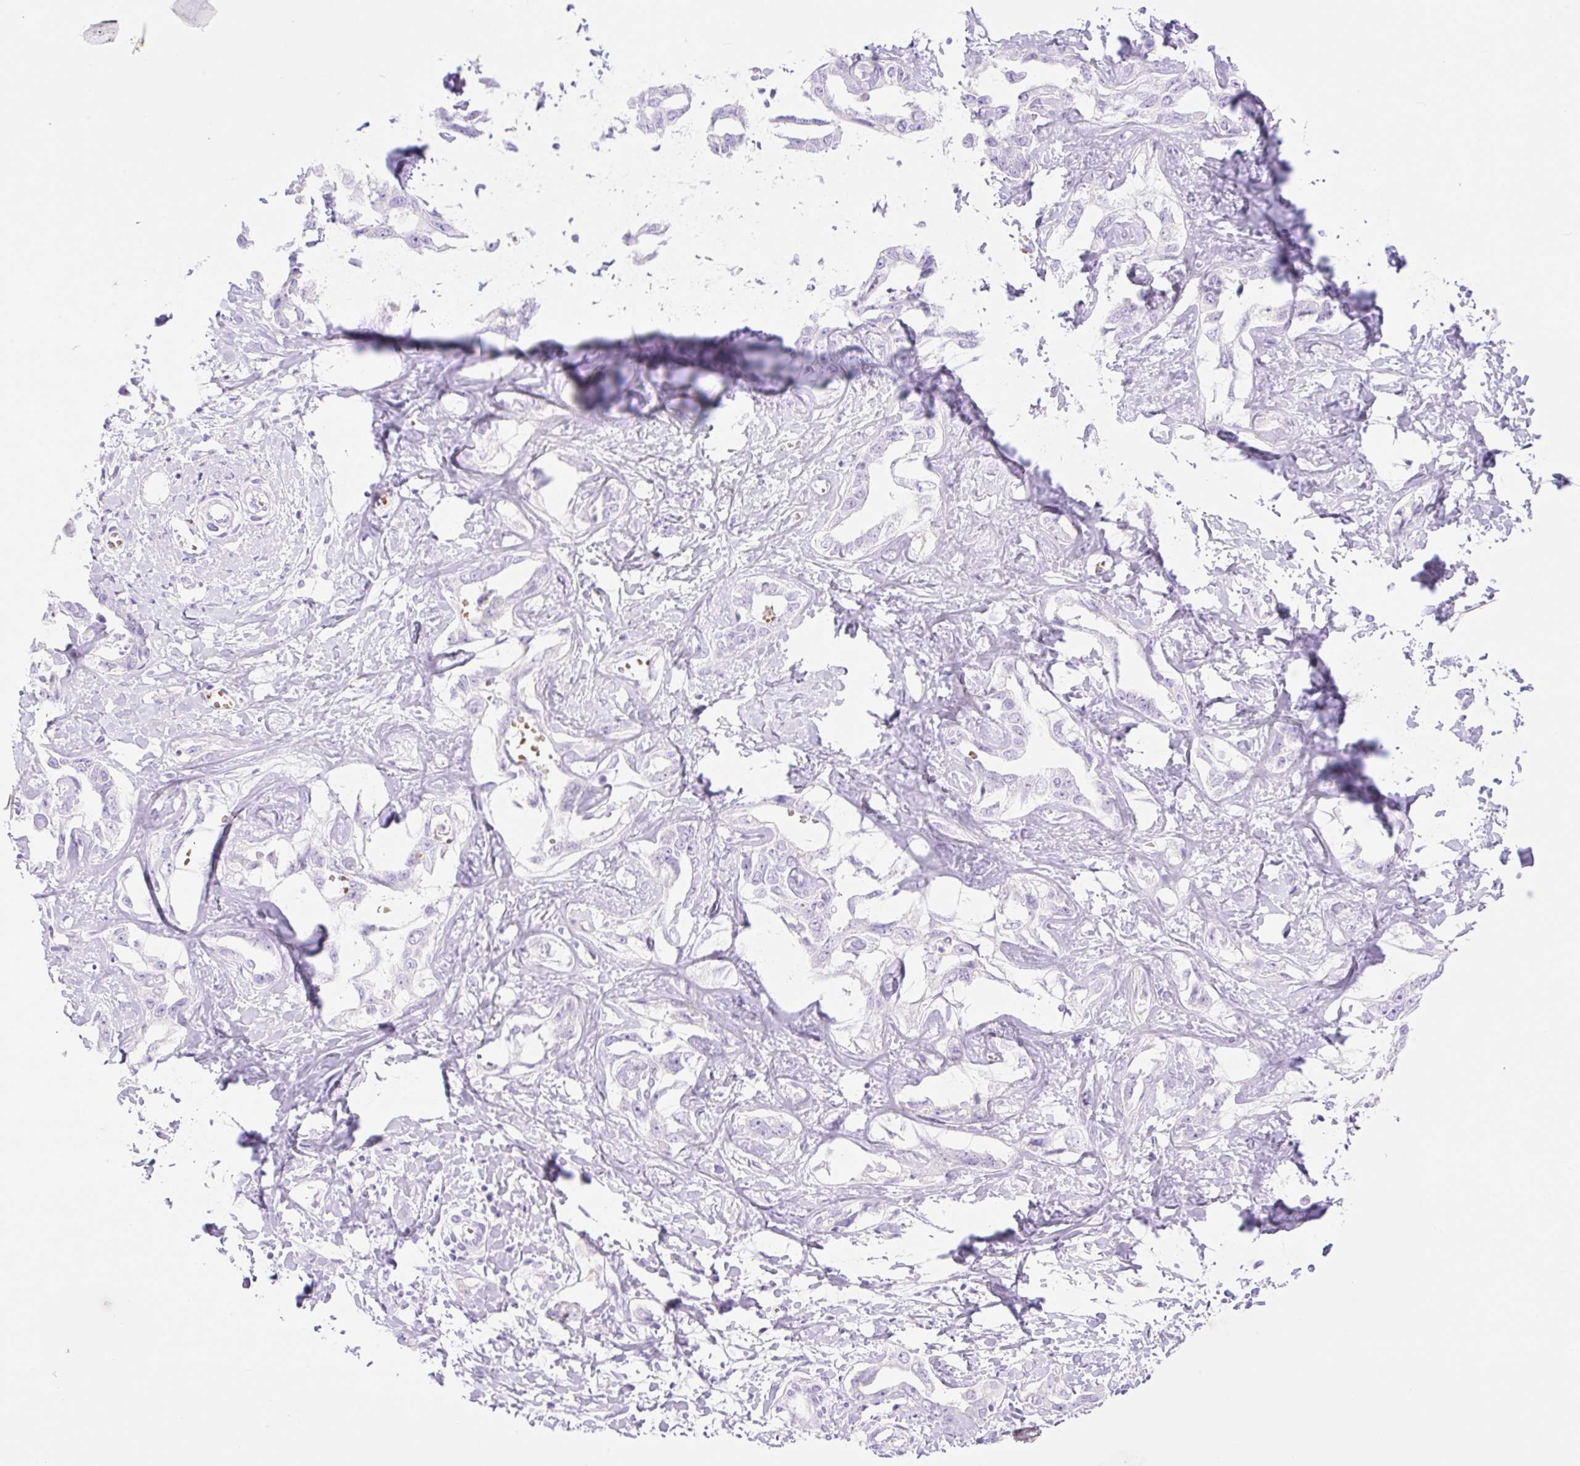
{"staining": {"intensity": "negative", "quantity": "none", "location": "none"}, "tissue": "liver cancer", "cell_type": "Tumor cells", "image_type": "cancer", "snomed": [{"axis": "morphology", "description": "Cholangiocarcinoma"}, {"axis": "topography", "description": "Liver"}], "caption": "A micrograph of liver cholangiocarcinoma stained for a protein exhibits no brown staining in tumor cells.", "gene": "CDX1", "patient": {"sex": "male", "age": 59}}